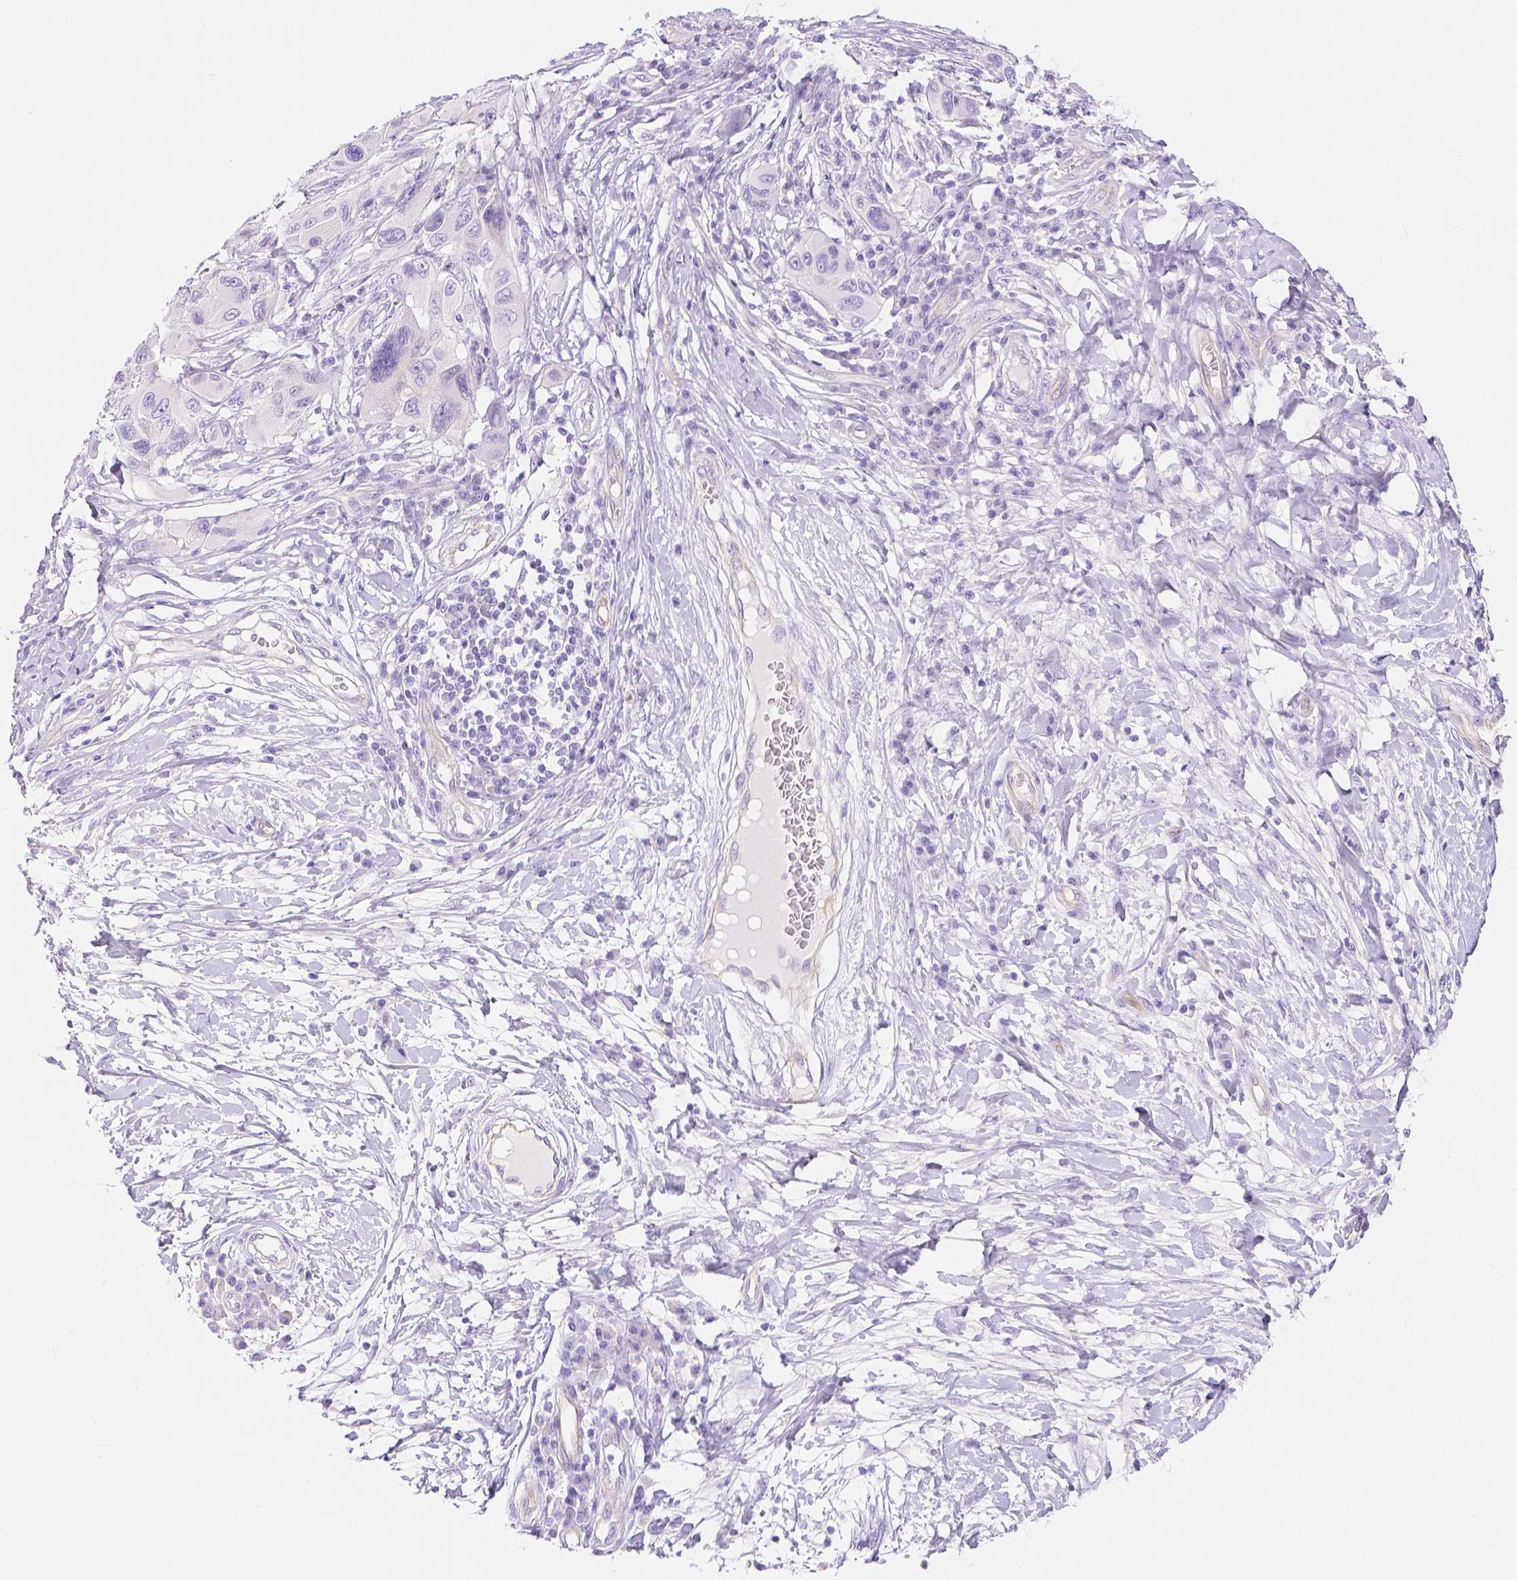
{"staining": {"intensity": "negative", "quantity": "none", "location": "none"}, "tissue": "melanoma", "cell_type": "Tumor cells", "image_type": "cancer", "snomed": [{"axis": "morphology", "description": "Malignant melanoma, NOS"}, {"axis": "topography", "description": "Skin"}], "caption": "DAB (3,3'-diaminobenzidine) immunohistochemical staining of malignant melanoma displays no significant staining in tumor cells.", "gene": "SLC27A5", "patient": {"sex": "male", "age": 53}}